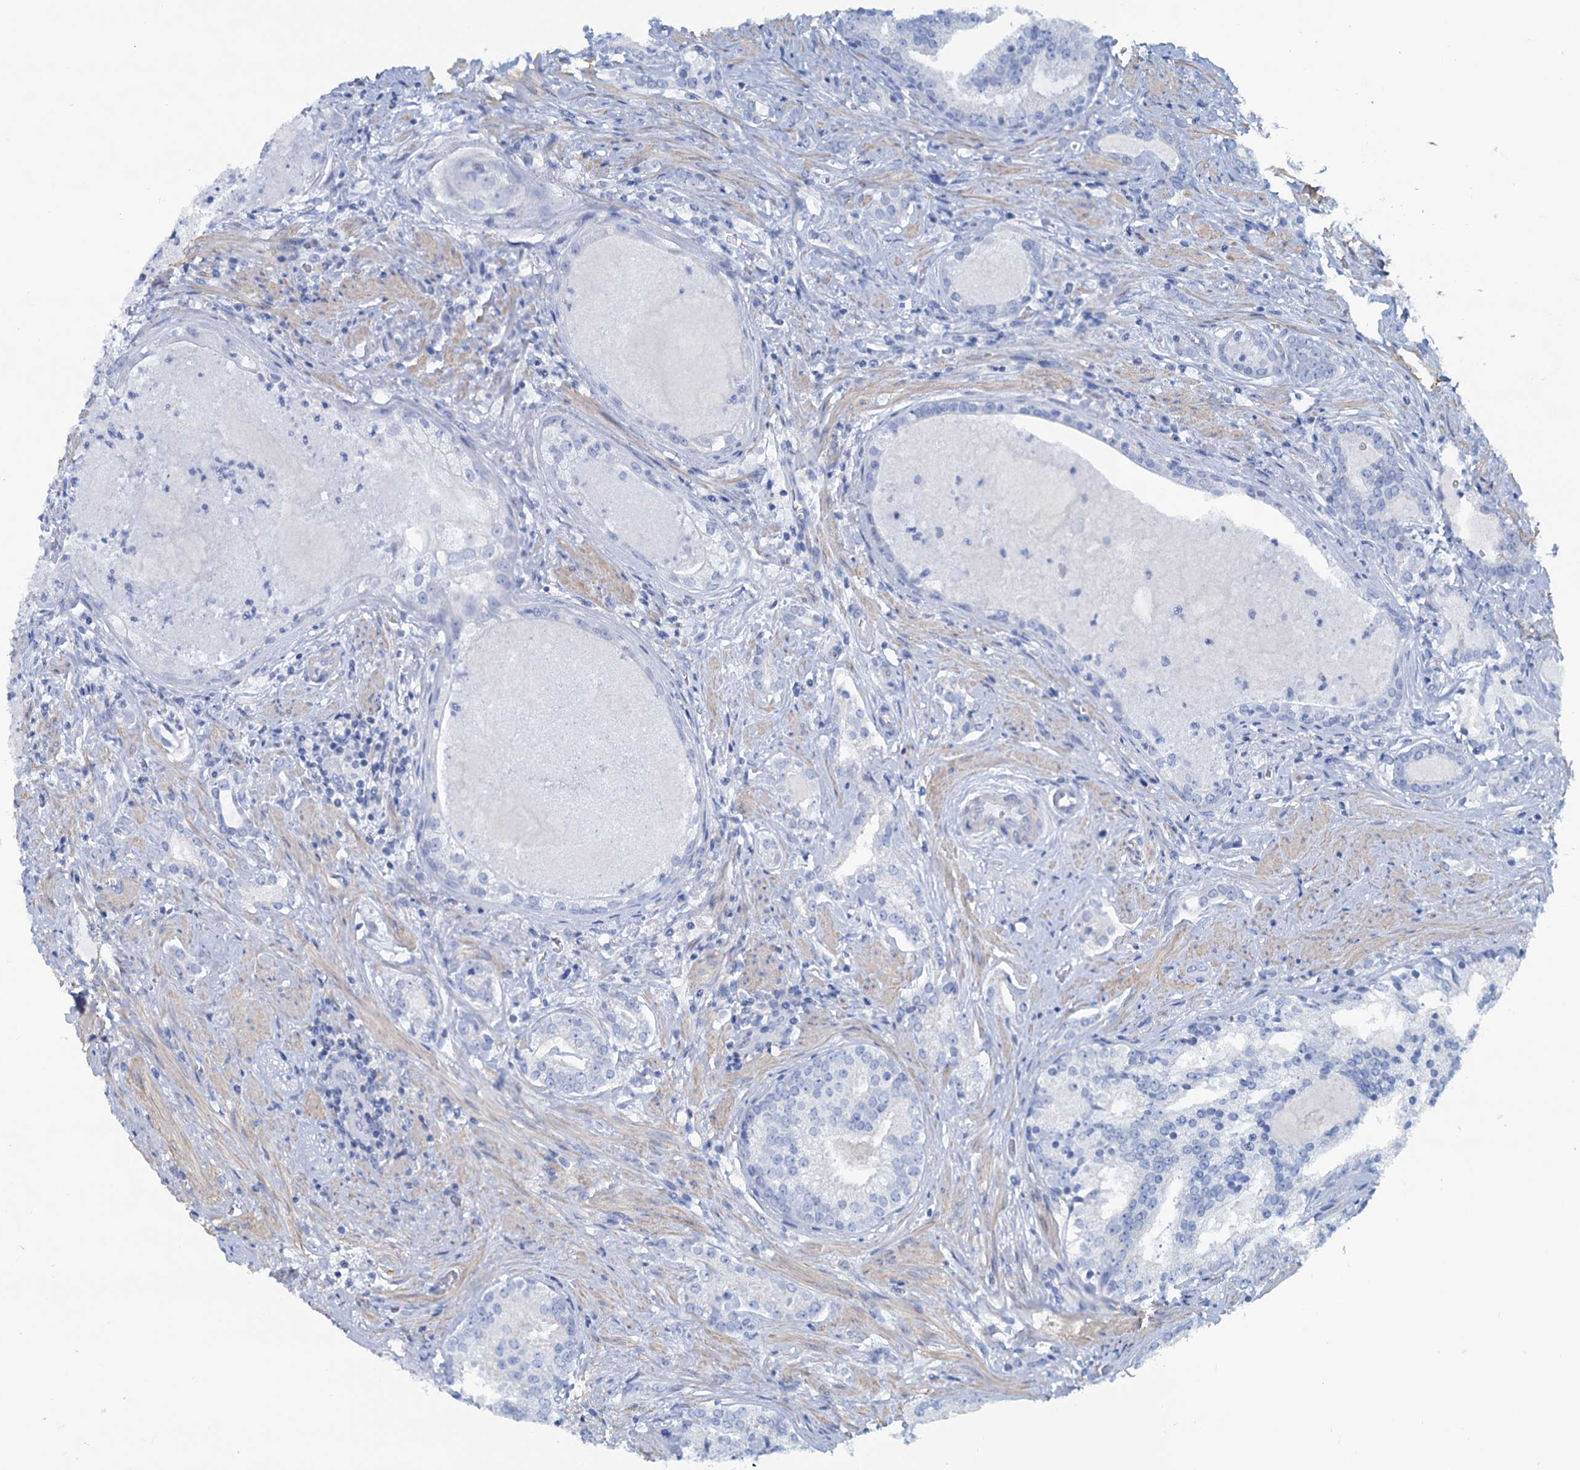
{"staining": {"intensity": "negative", "quantity": "none", "location": "none"}, "tissue": "prostate cancer", "cell_type": "Tumor cells", "image_type": "cancer", "snomed": [{"axis": "morphology", "description": "Adenocarcinoma, High grade"}, {"axis": "topography", "description": "Prostate"}], "caption": "High magnification brightfield microscopy of prostate cancer (adenocarcinoma (high-grade)) stained with DAB (brown) and counterstained with hematoxylin (blue): tumor cells show no significant staining.", "gene": "SLC1A3", "patient": {"sex": "male", "age": 58}}